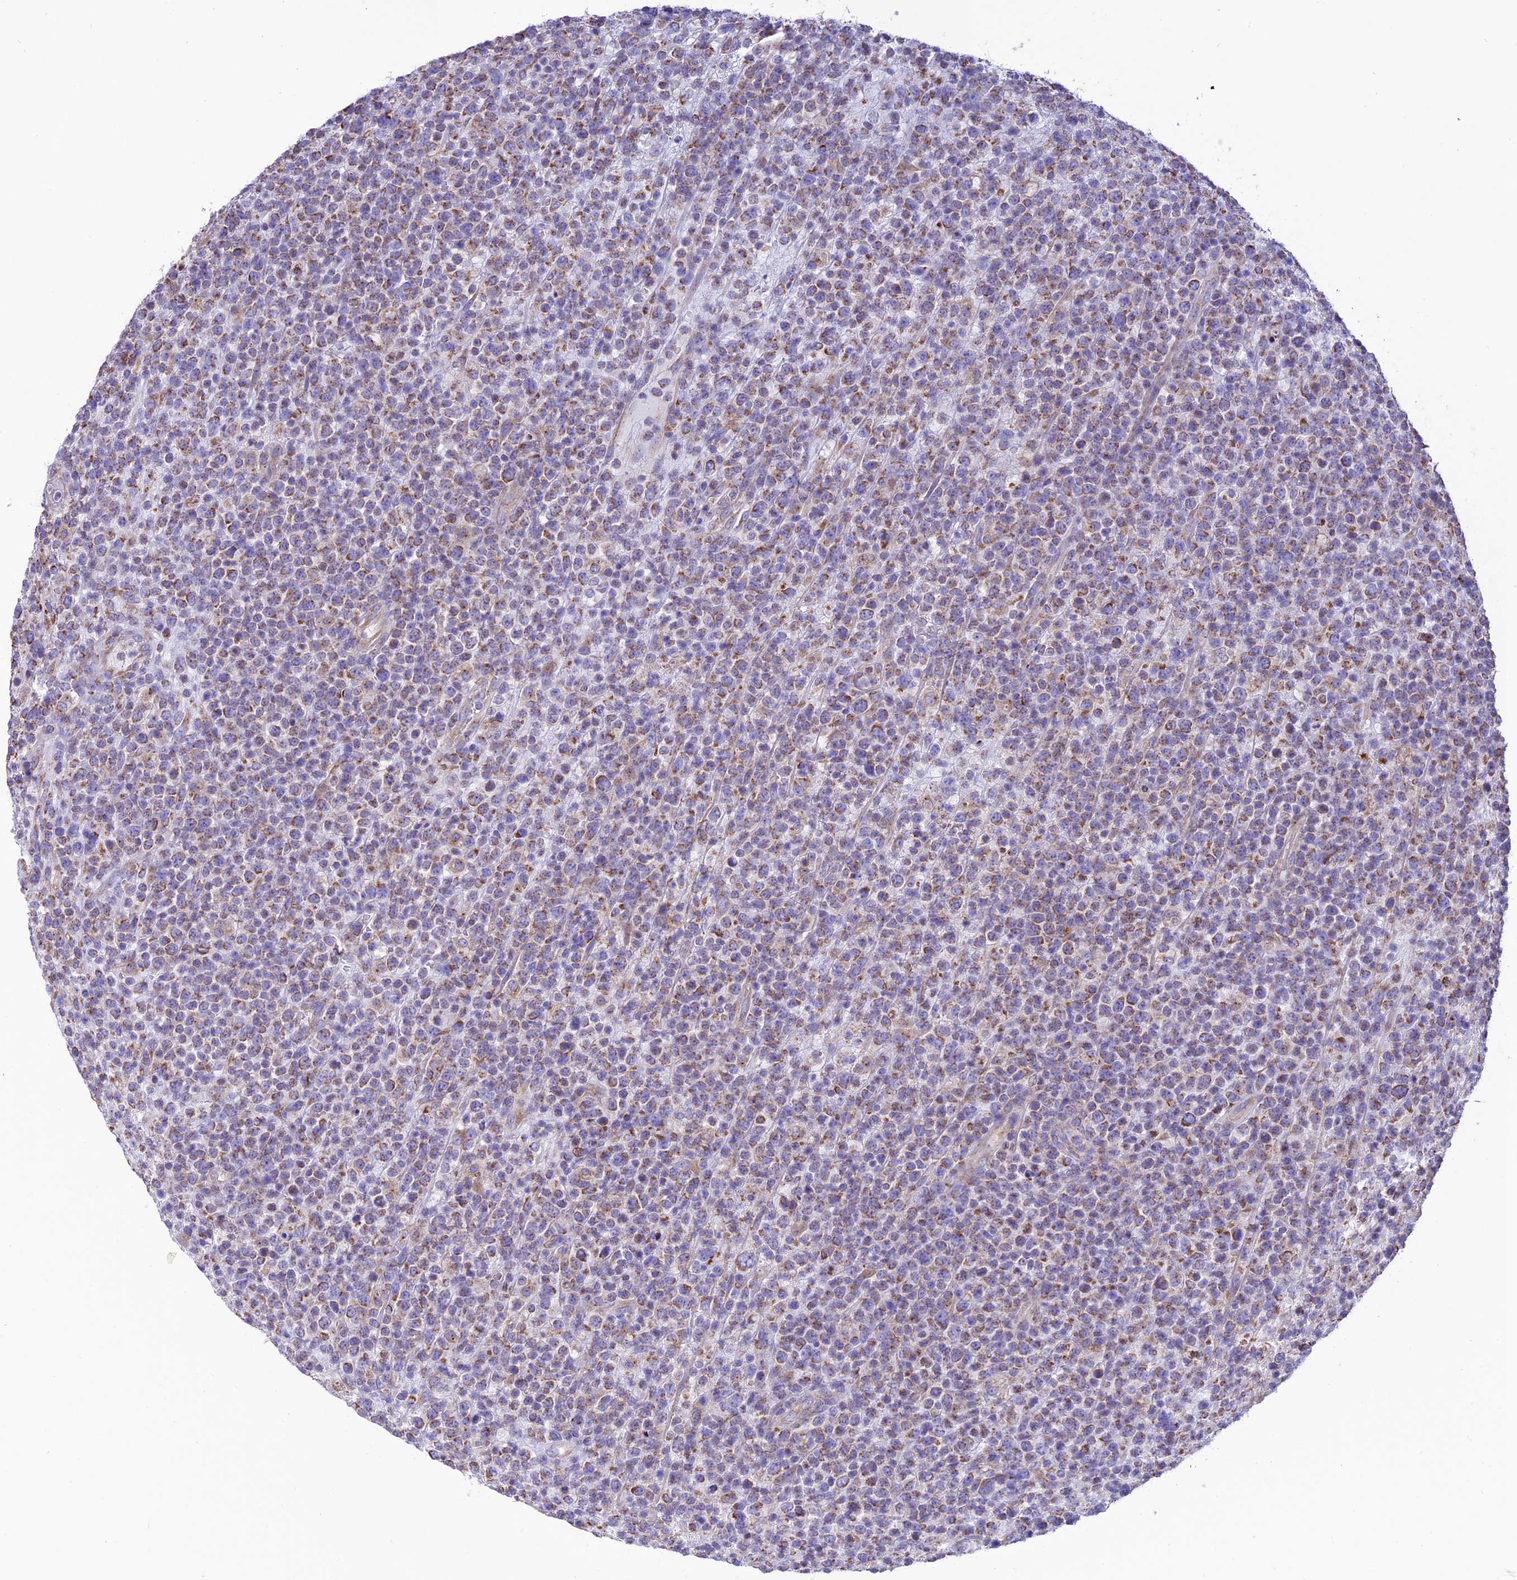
{"staining": {"intensity": "moderate", "quantity": ">75%", "location": "cytoplasmic/membranous"}, "tissue": "lymphoma", "cell_type": "Tumor cells", "image_type": "cancer", "snomed": [{"axis": "morphology", "description": "Malignant lymphoma, non-Hodgkin's type, High grade"}, {"axis": "topography", "description": "Colon"}], "caption": "A histopathology image showing moderate cytoplasmic/membranous staining in about >75% of tumor cells in lymphoma, as visualized by brown immunohistochemical staining.", "gene": "MAP3K12", "patient": {"sex": "female", "age": 53}}